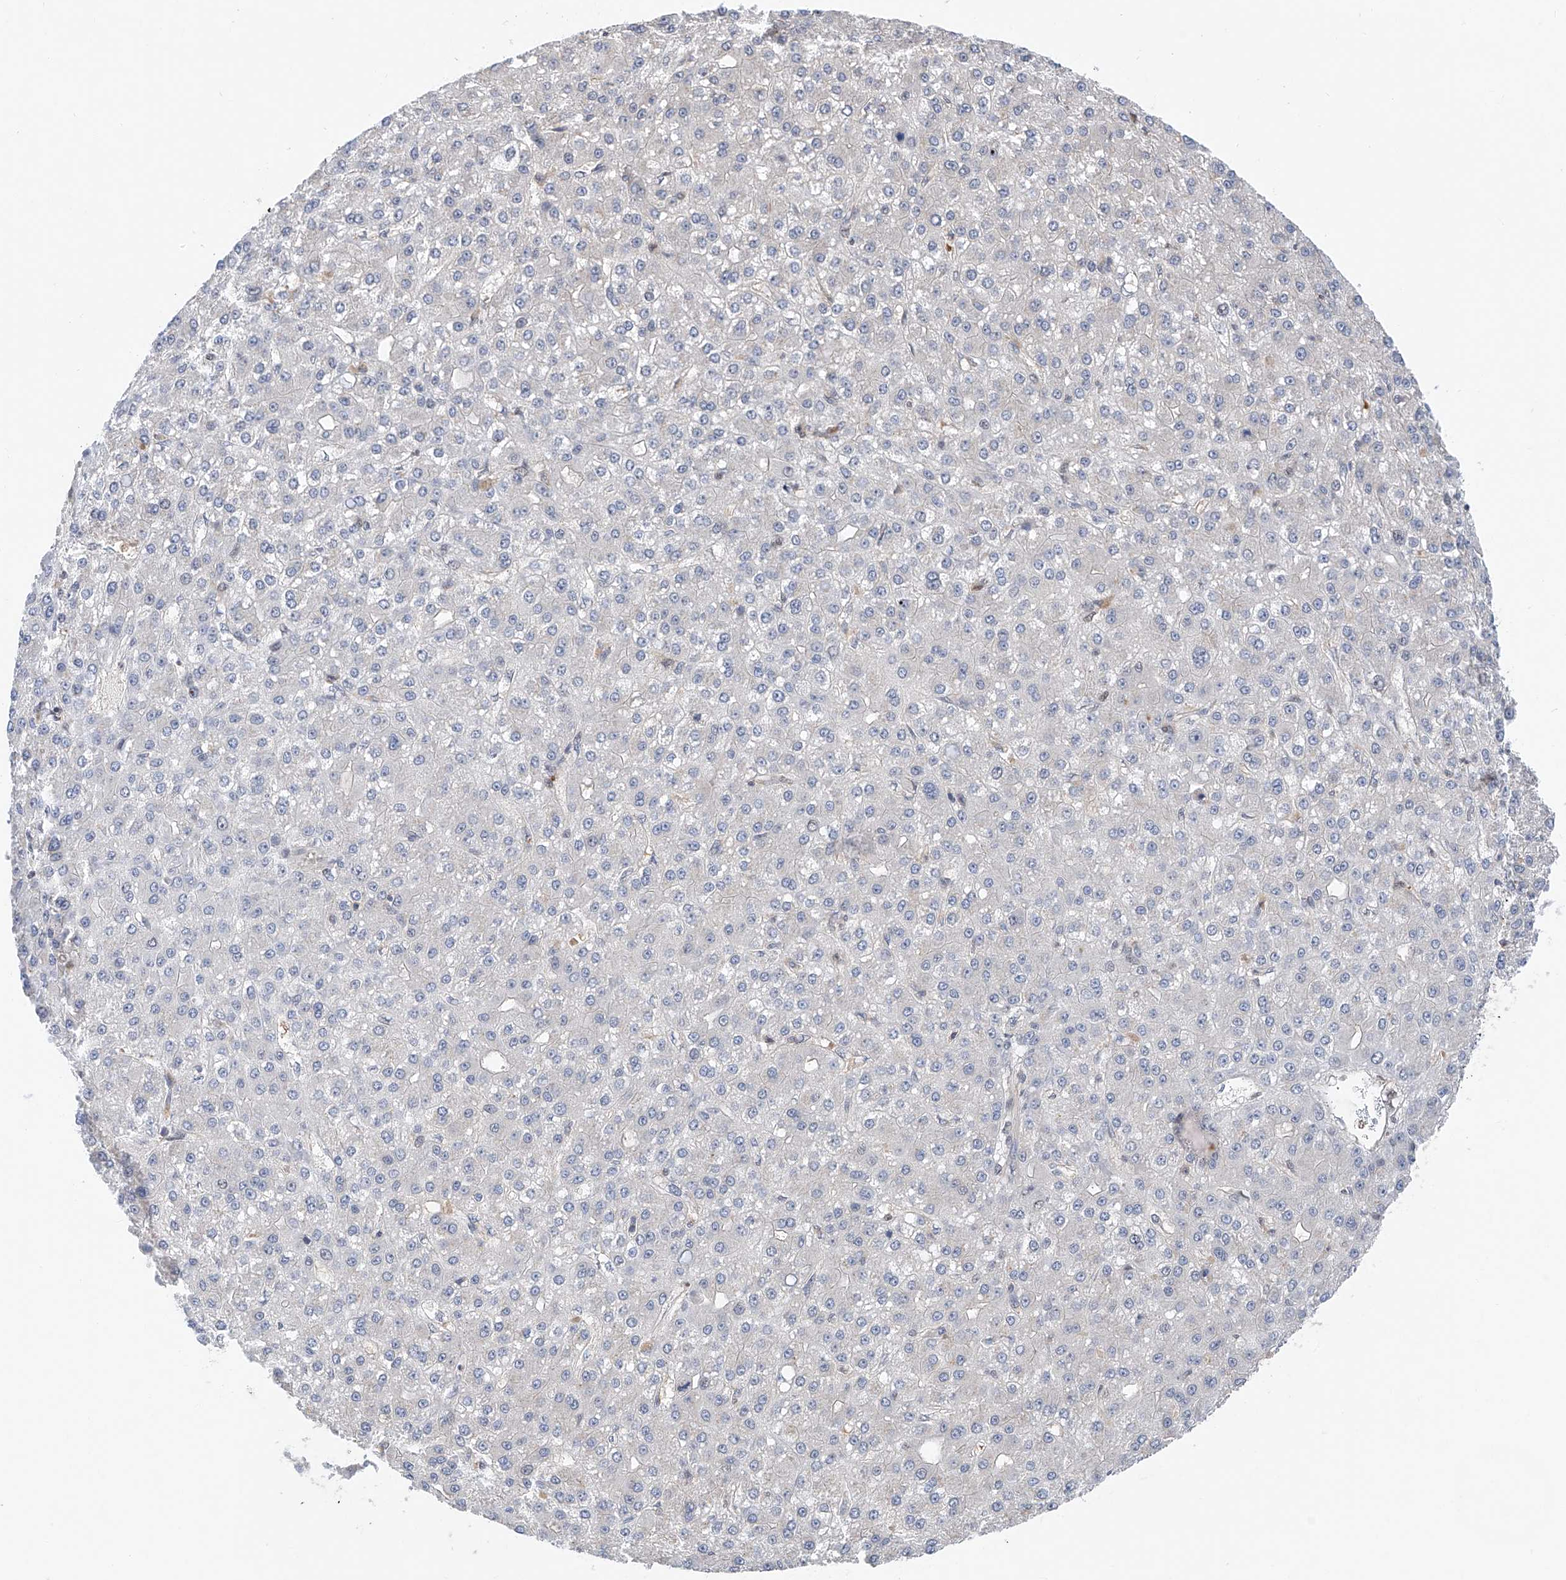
{"staining": {"intensity": "negative", "quantity": "none", "location": "none"}, "tissue": "liver cancer", "cell_type": "Tumor cells", "image_type": "cancer", "snomed": [{"axis": "morphology", "description": "Carcinoma, Hepatocellular, NOS"}, {"axis": "topography", "description": "Liver"}], "caption": "Immunohistochemistry image of neoplastic tissue: human hepatocellular carcinoma (liver) stained with DAB (3,3'-diaminobenzidine) exhibits no significant protein staining in tumor cells.", "gene": "SNRNP200", "patient": {"sex": "male", "age": 67}}